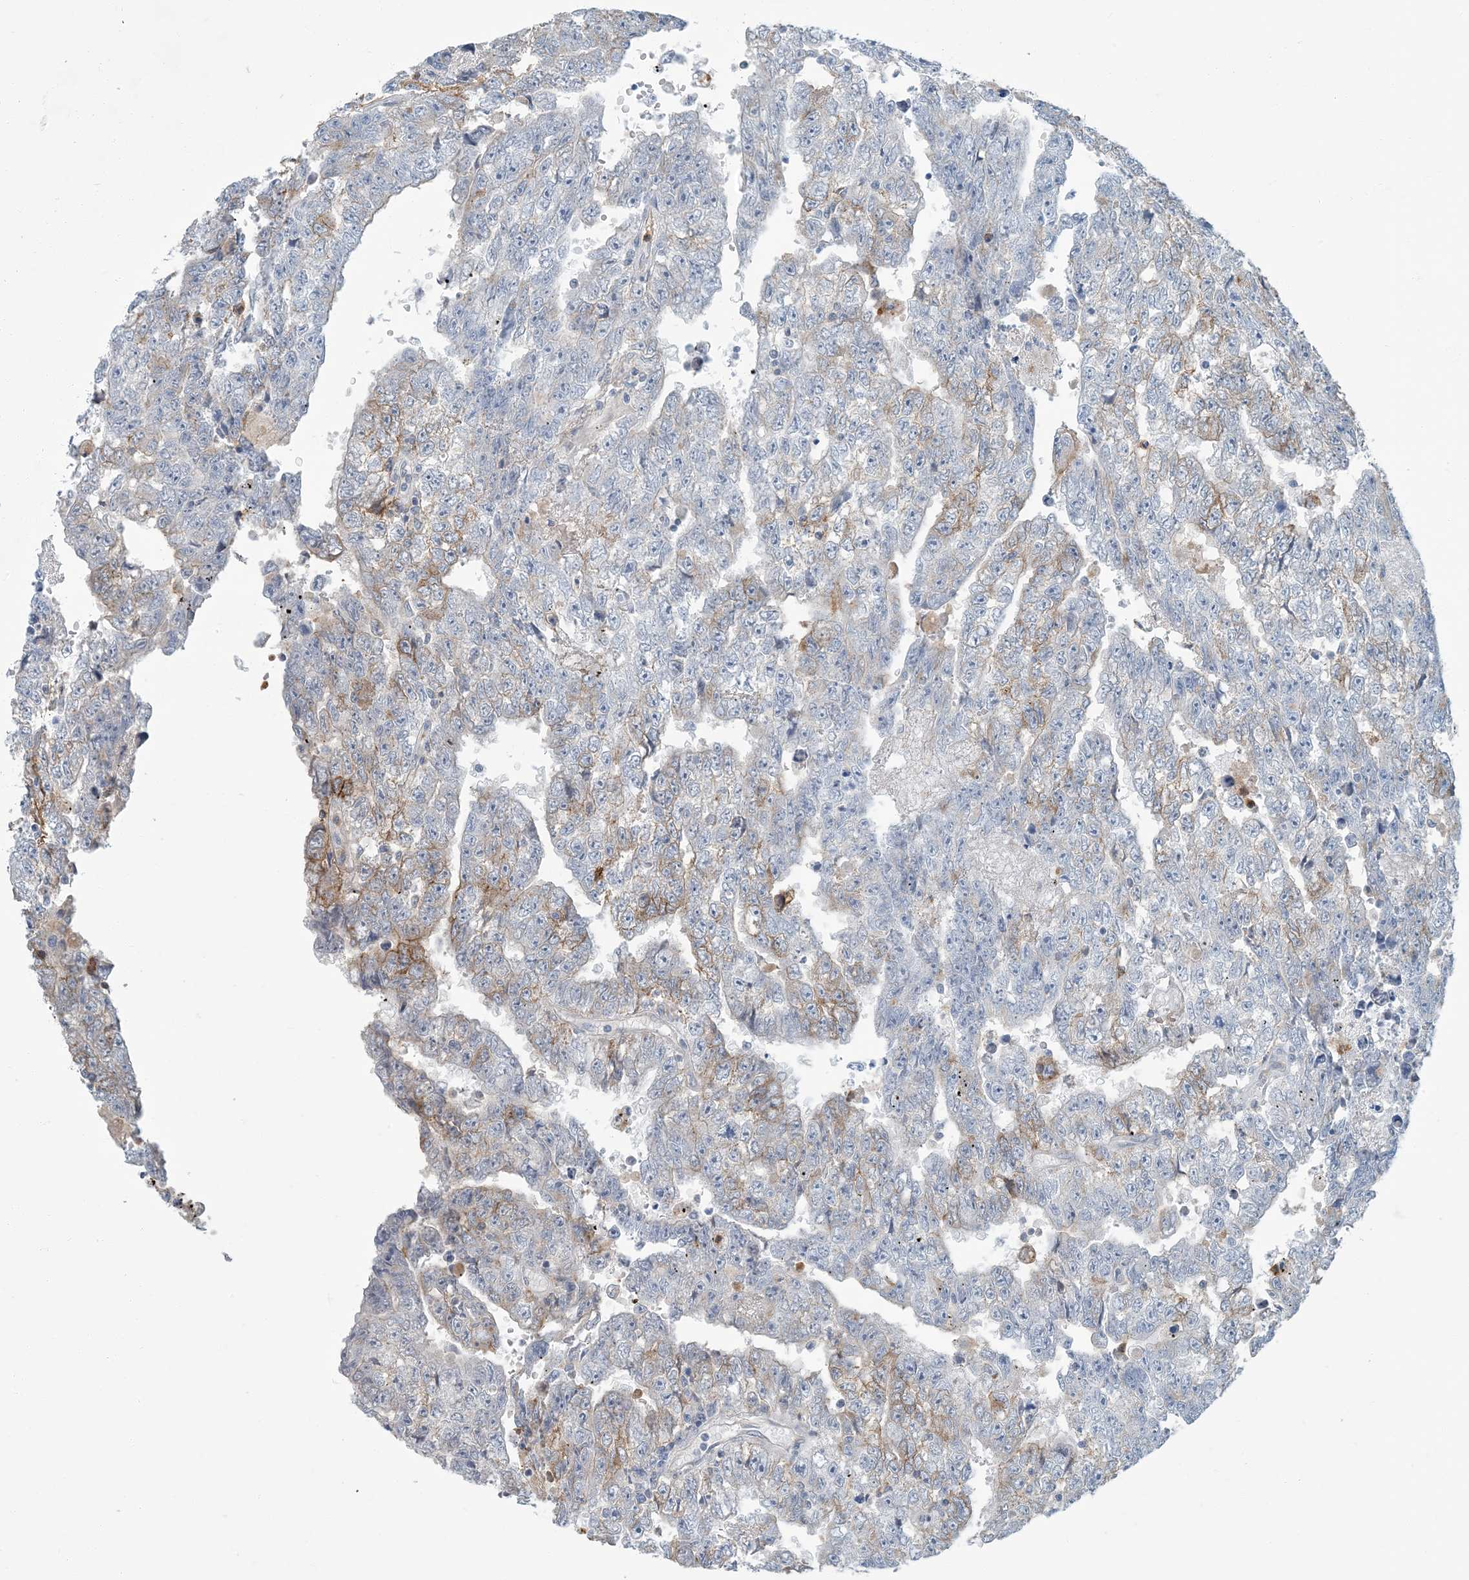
{"staining": {"intensity": "moderate", "quantity": "<25%", "location": "cytoplasmic/membranous"}, "tissue": "testis cancer", "cell_type": "Tumor cells", "image_type": "cancer", "snomed": [{"axis": "morphology", "description": "Carcinoma, Embryonal, NOS"}, {"axis": "topography", "description": "Testis"}], "caption": "Immunohistochemical staining of human testis cancer (embryonal carcinoma) exhibits low levels of moderate cytoplasmic/membranous positivity in approximately <25% of tumor cells. The staining was performed using DAB (3,3'-diaminobenzidine), with brown indicating positive protein expression. Nuclei are stained blue with hematoxylin.", "gene": "EPHA4", "patient": {"sex": "male", "age": 25}}